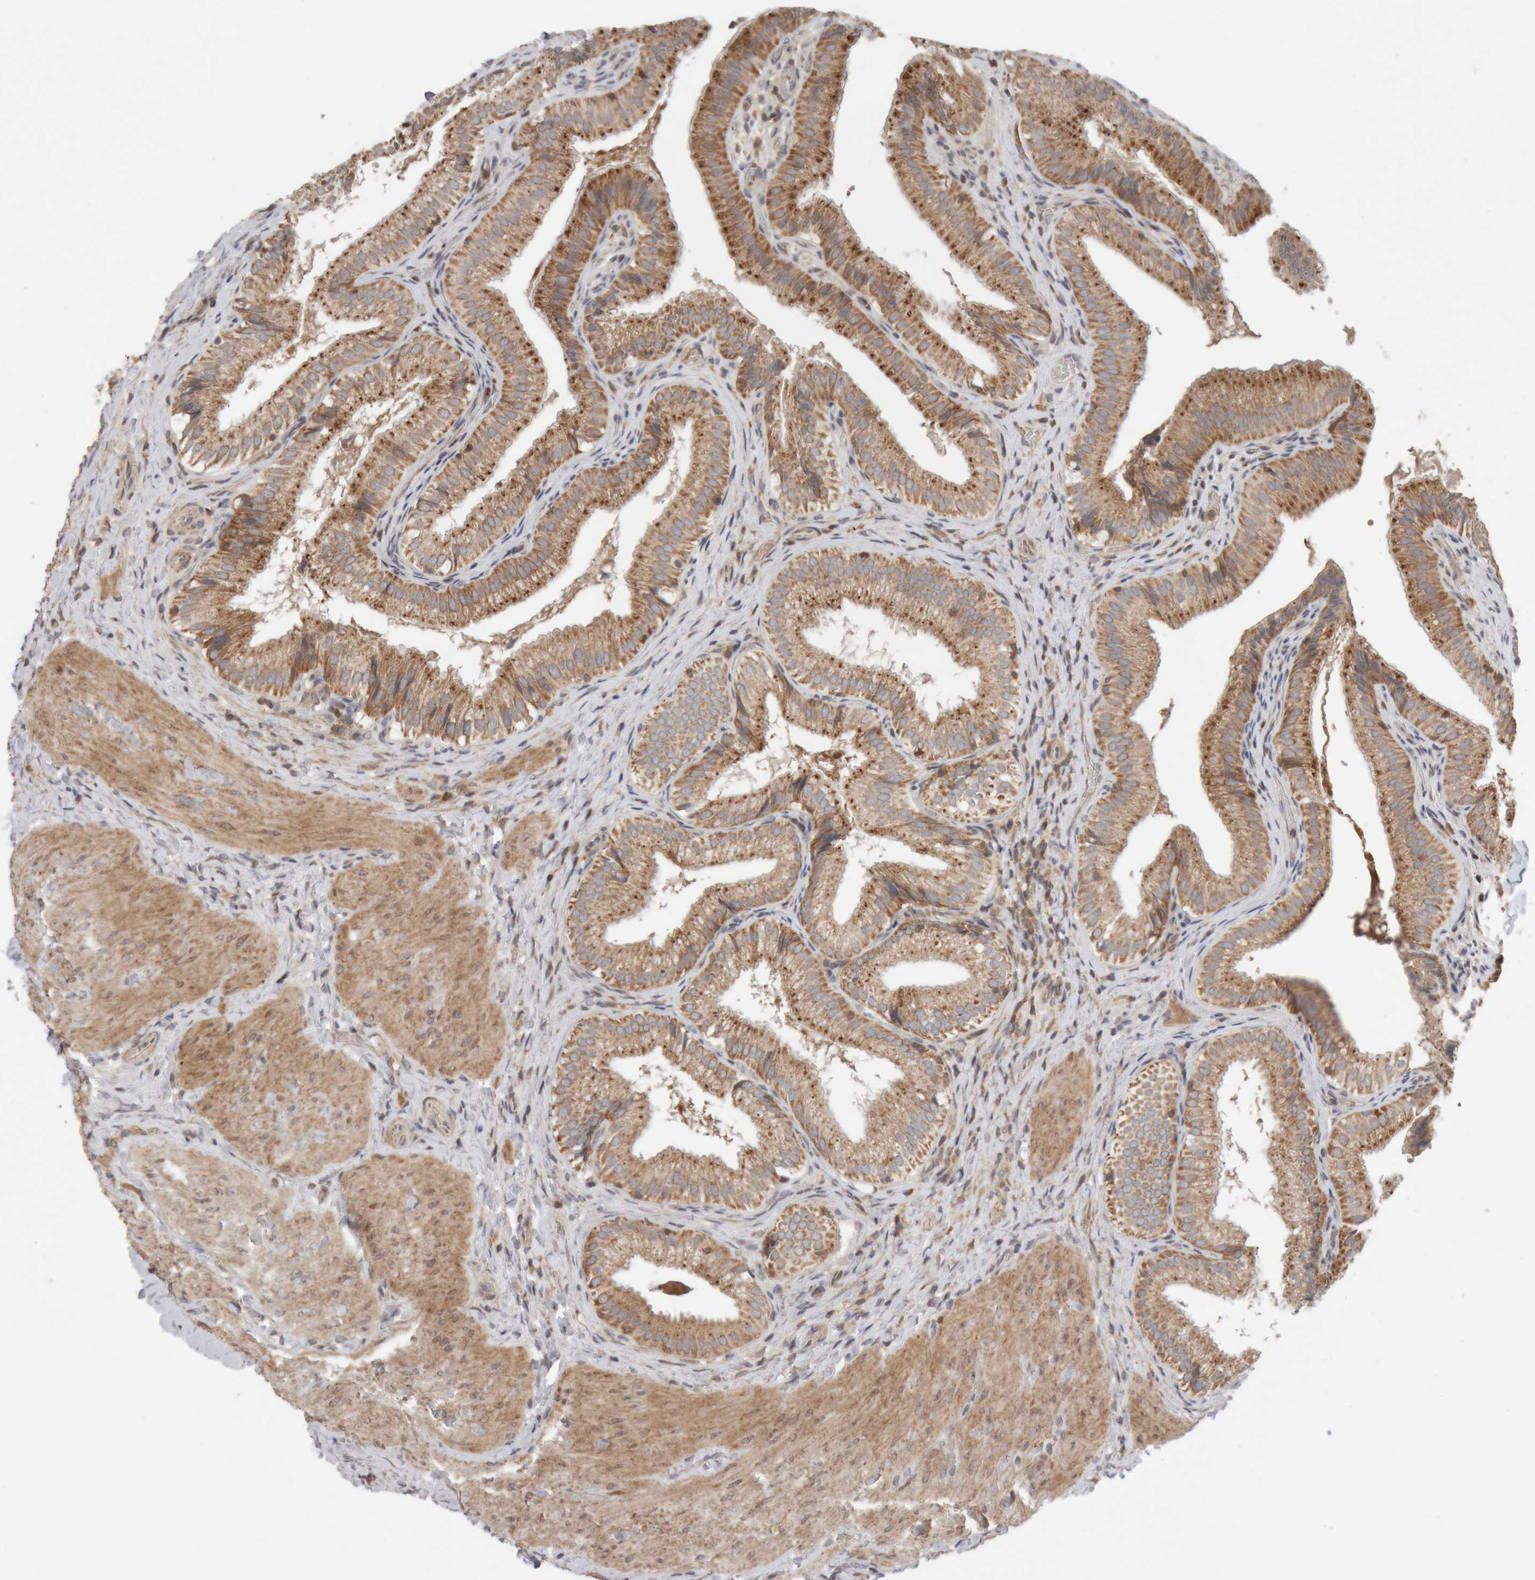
{"staining": {"intensity": "moderate", "quantity": ">75%", "location": "cytoplasmic/membranous"}, "tissue": "gallbladder", "cell_type": "Glandular cells", "image_type": "normal", "snomed": [{"axis": "morphology", "description": "Normal tissue, NOS"}, {"axis": "topography", "description": "Gallbladder"}], "caption": "High-magnification brightfield microscopy of benign gallbladder stained with DAB (brown) and counterstained with hematoxylin (blue). glandular cells exhibit moderate cytoplasmic/membranous expression is identified in about>75% of cells.", "gene": "KIF21B", "patient": {"sex": "female", "age": 30}}